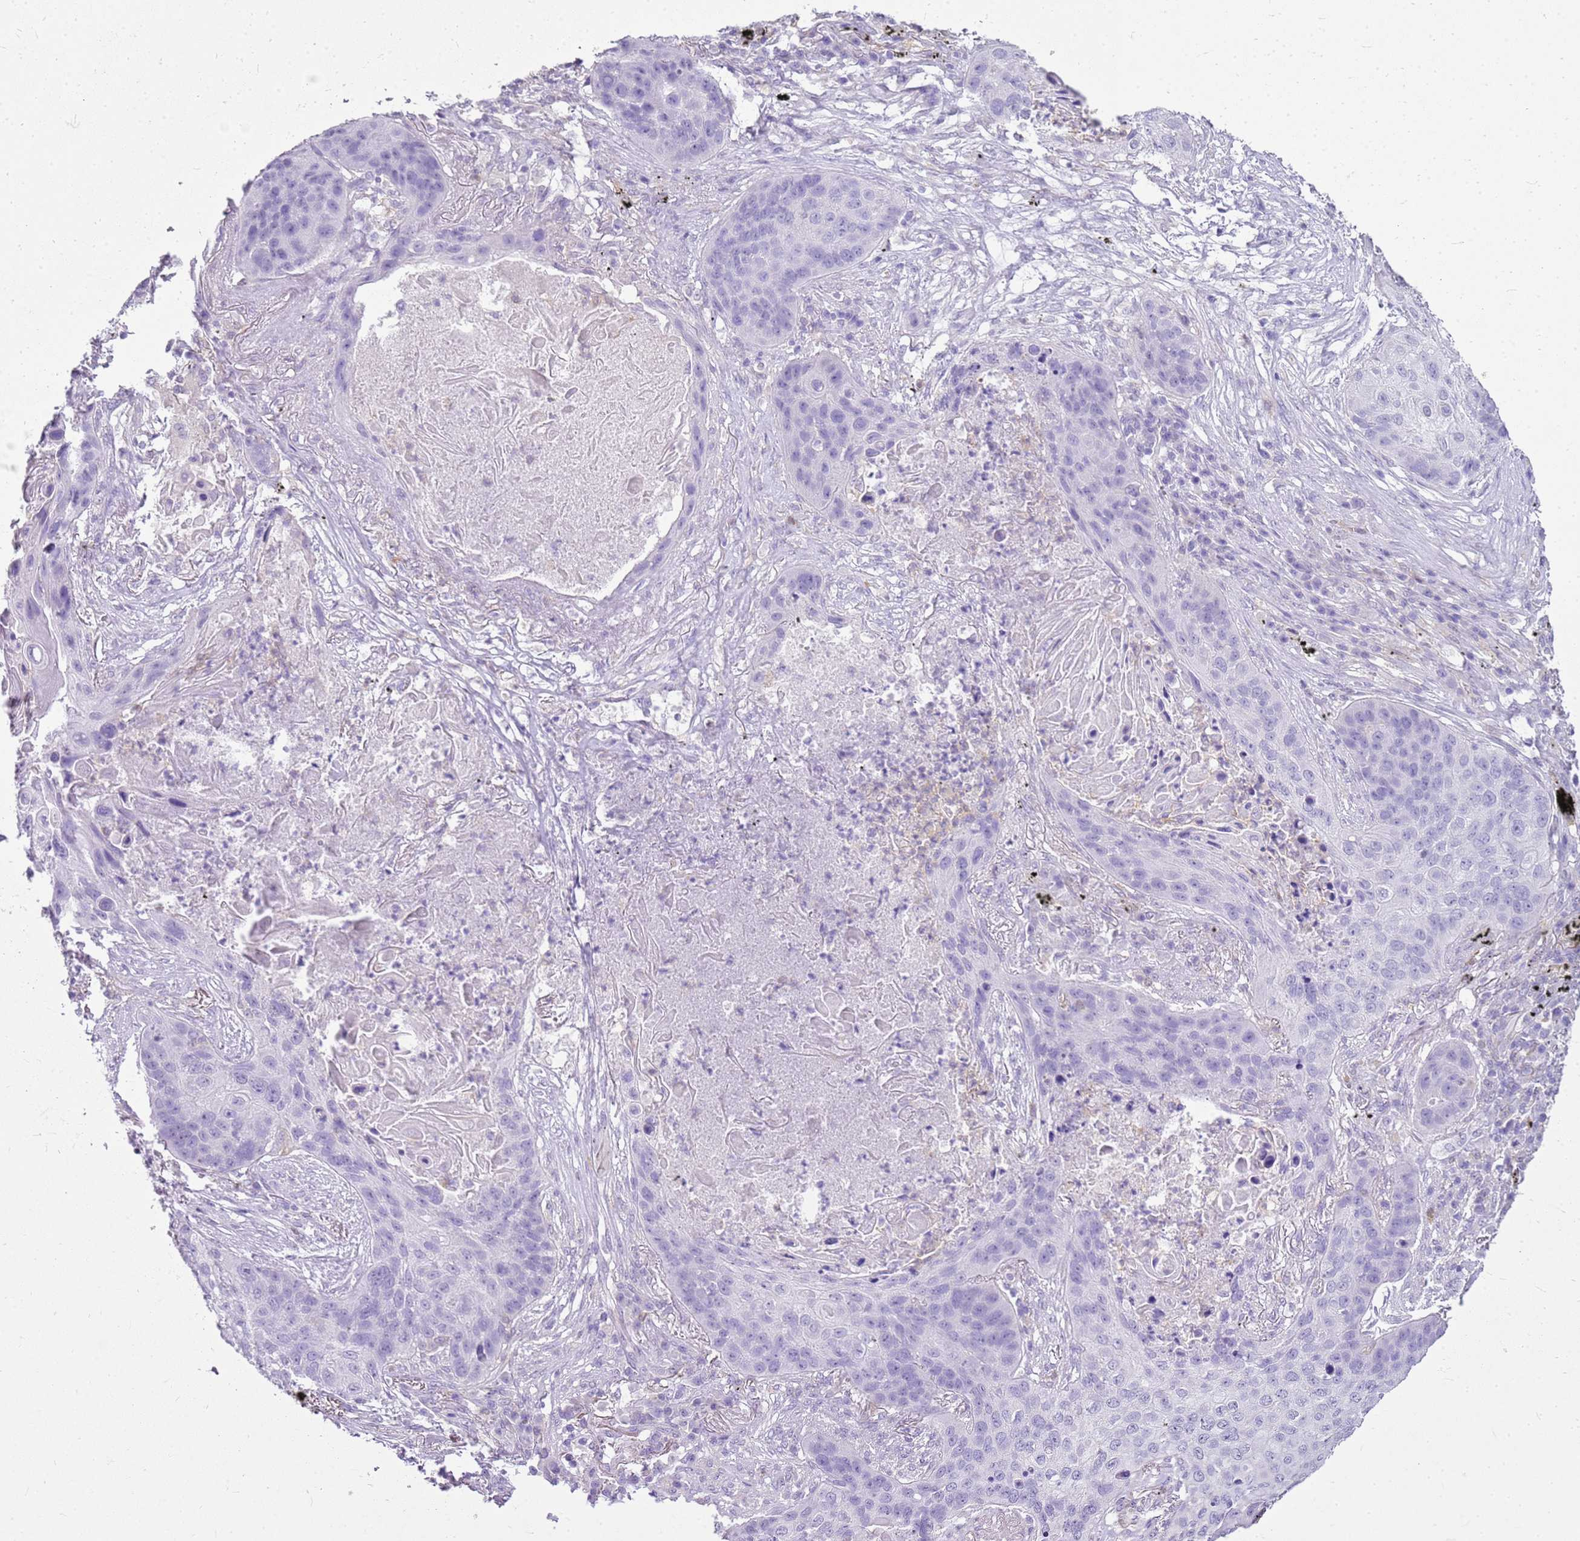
{"staining": {"intensity": "negative", "quantity": "none", "location": "none"}, "tissue": "lung cancer", "cell_type": "Tumor cells", "image_type": "cancer", "snomed": [{"axis": "morphology", "description": "Squamous cell carcinoma, NOS"}, {"axis": "topography", "description": "Lung"}], "caption": "Histopathology image shows no protein staining in tumor cells of squamous cell carcinoma (lung) tissue. Nuclei are stained in blue.", "gene": "SULT1E1", "patient": {"sex": "female", "age": 63}}